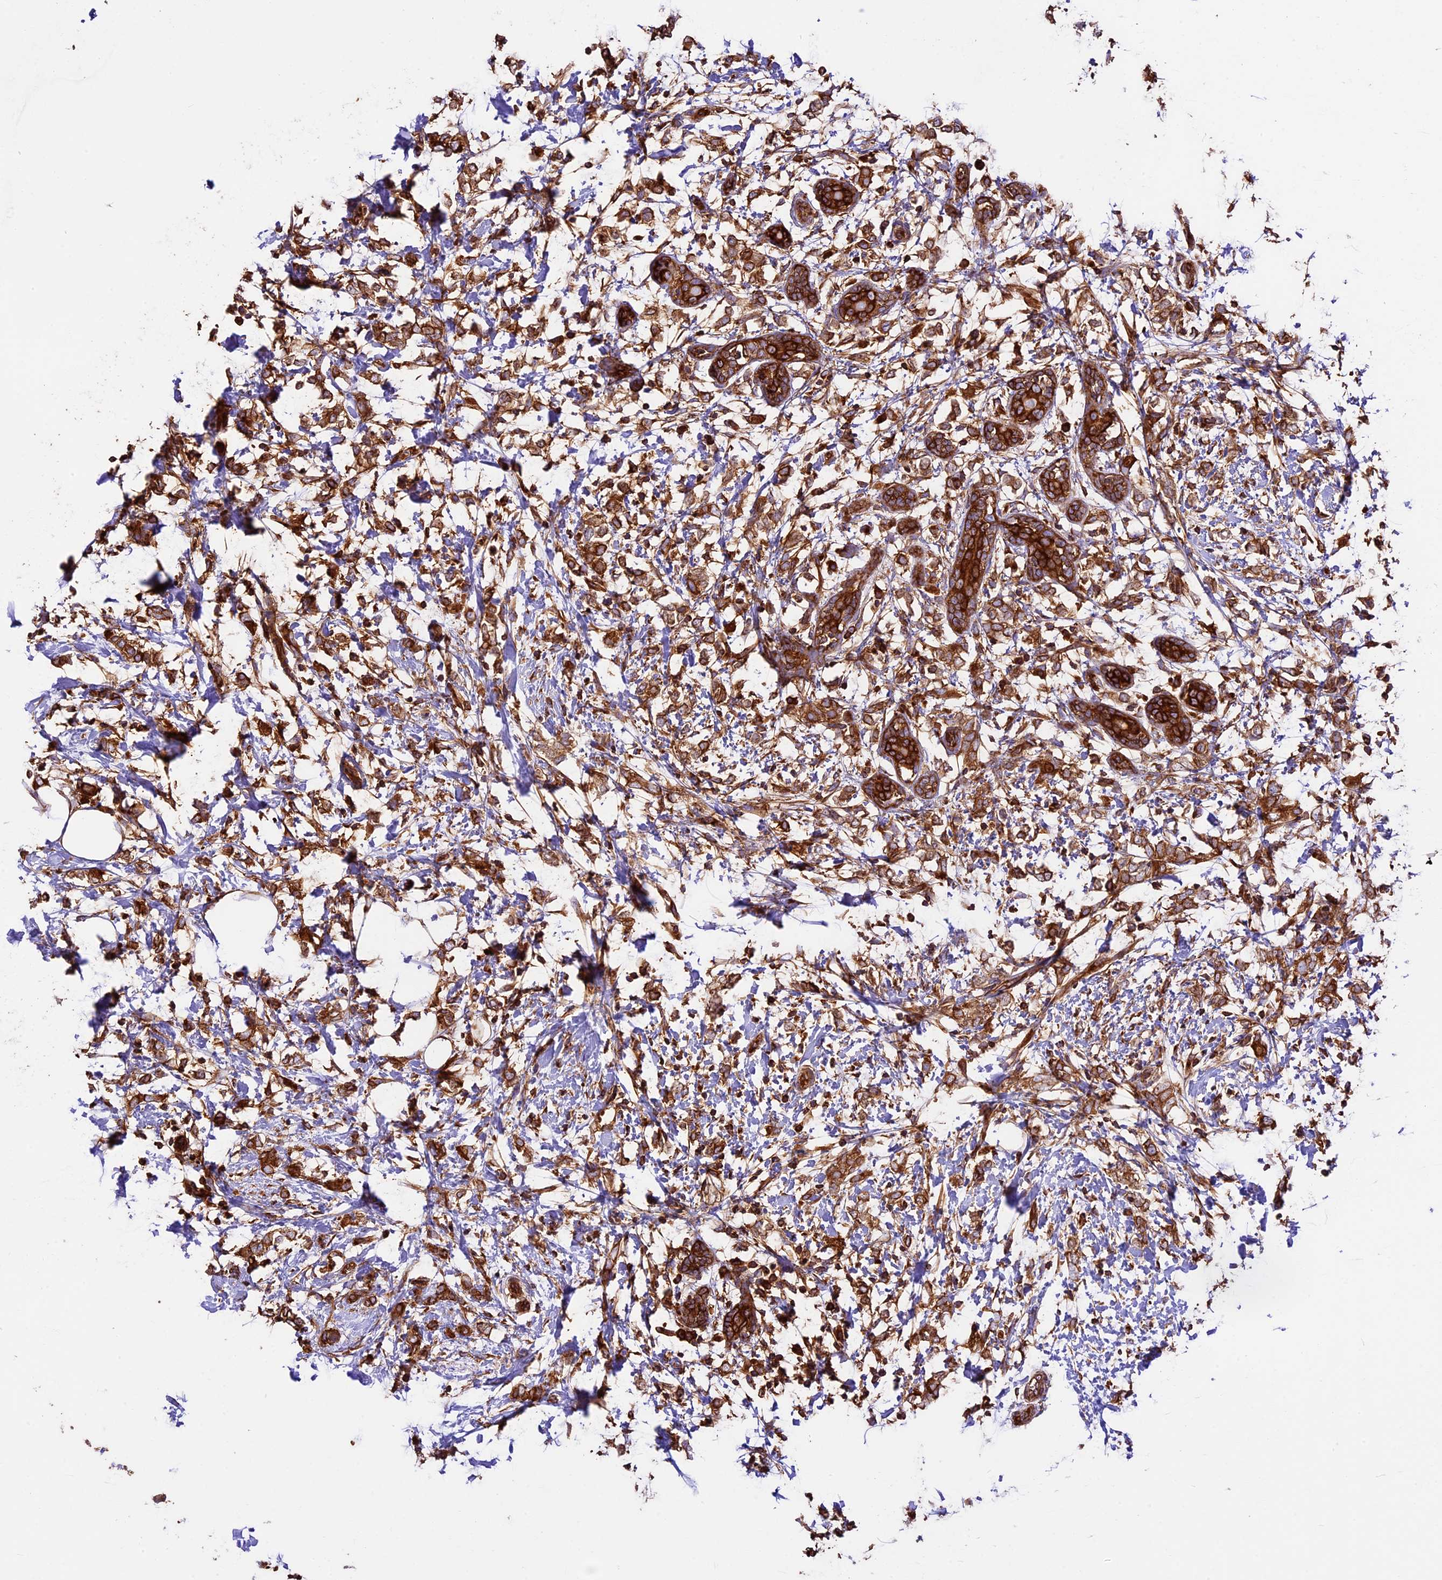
{"staining": {"intensity": "strong", "quantity": ">75%", "location": "cytoplasmic/membranous"}, "tissue": "breast cancer", "cell_type": "Tumor cells", "image_type": "cancer", "snomed": [{"axis": "morphology", "description": "Normal tissue, NOS"}, {"axis": "morphology", "description": "Lobular carcinoma"}, {"axis": "topography", "description": "Breast"}], "caption": "Immunohistochemical staining of breast cancer (lobular carcinoma) shows high levels of strong cytoplasmic/membranous protein positivity in about >75% of tumor cells. (brown staining indicates protein expression, while blue staining denotes nuclei).", "gene": "KARS1", "patient": {"sex": "female", "age": 47}}